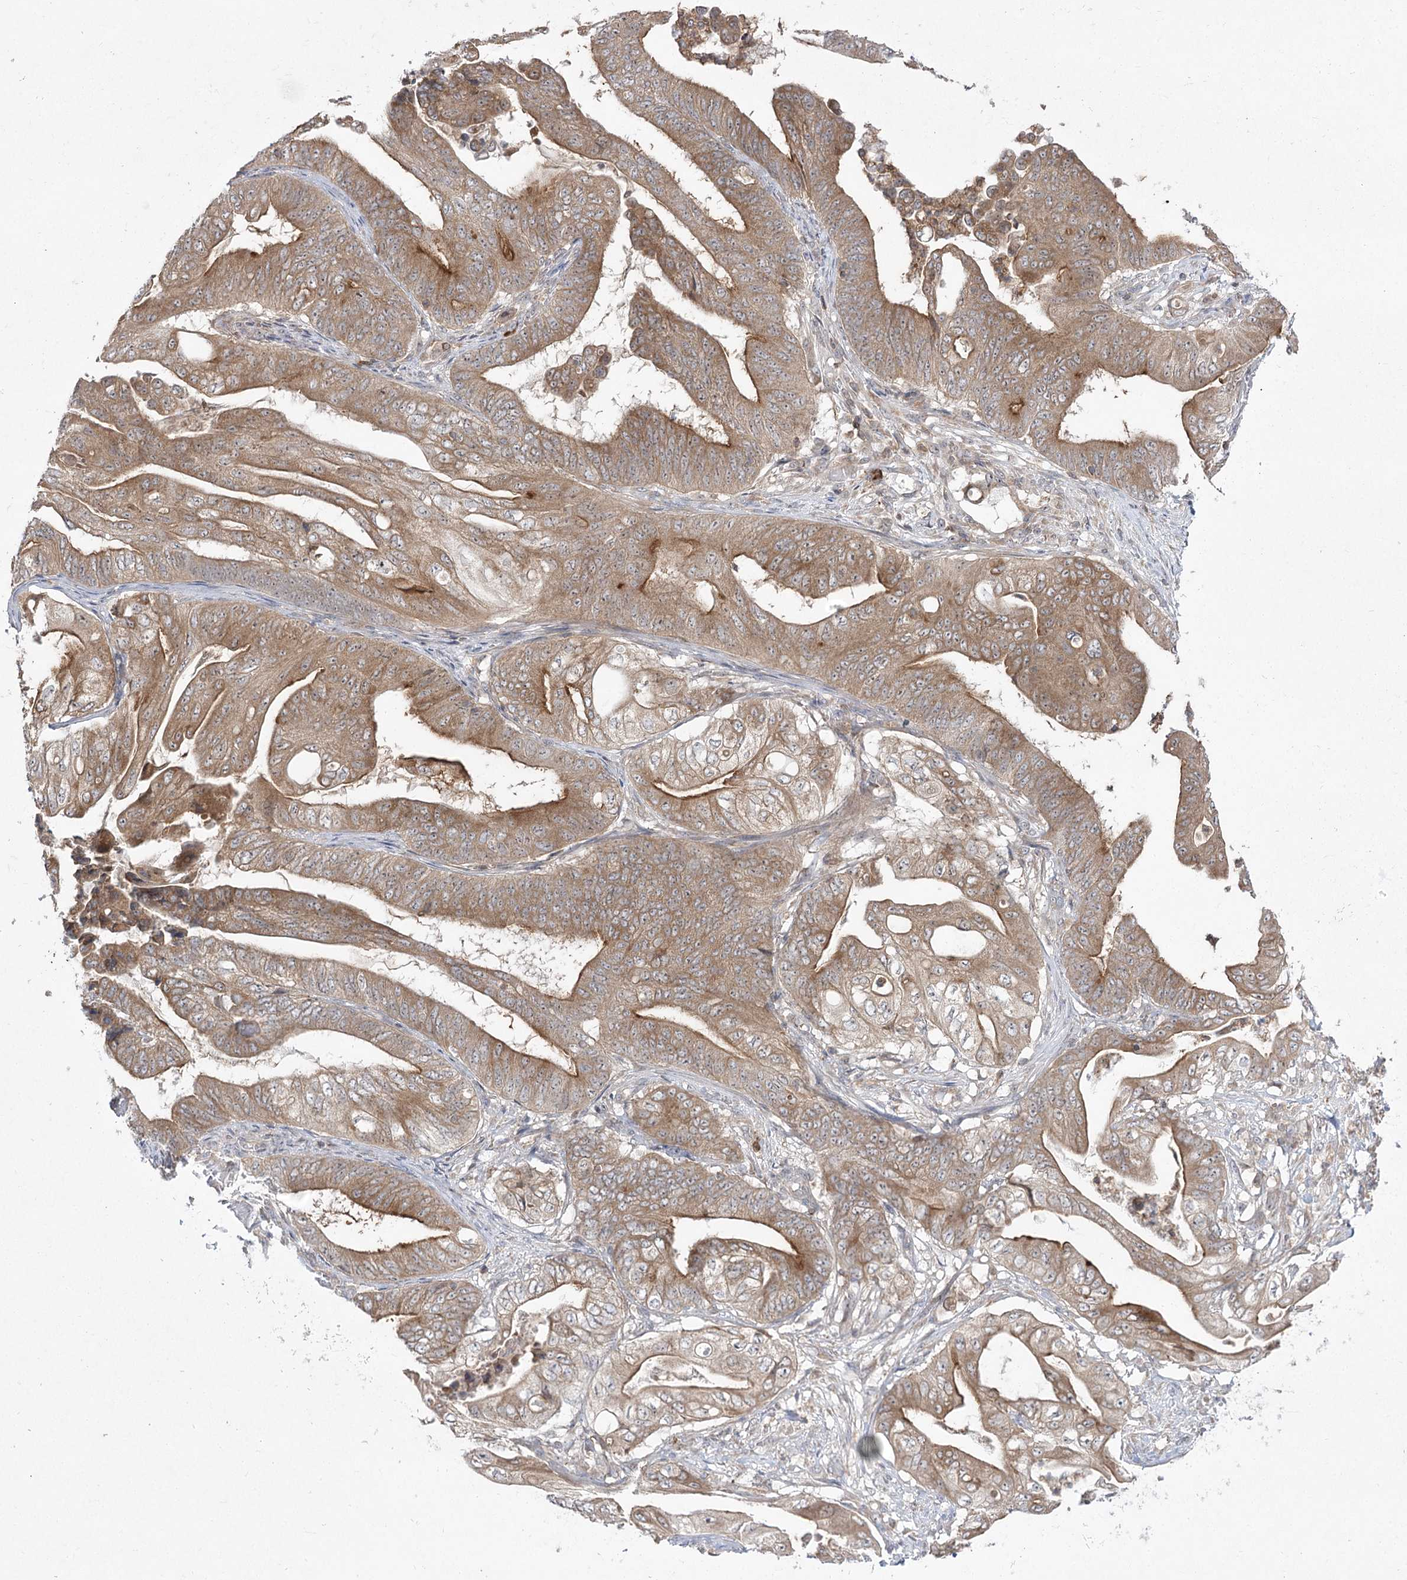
{"staining": {"intensity": "moderate", "quantity": ">75%", "location": "cytoplasmic/membranous"}, "tissue": "stomach cancer", "cell_type": "Tumor cells", "image_type": "cancer", "snomed": [{"axis": "morphology", "description": "Adenocarcinoma, NOS"}, {"axis": "topography", "description": "Stomach"}], "caption": "Stomach cancer stained with immunohistochemistry (IHC) exhibits moderate cytoplasmic/membranous expression in approximately >75% of tumor cells.", "gene": "SYTL1", "patient": {"sex": "female", "age": 73}}